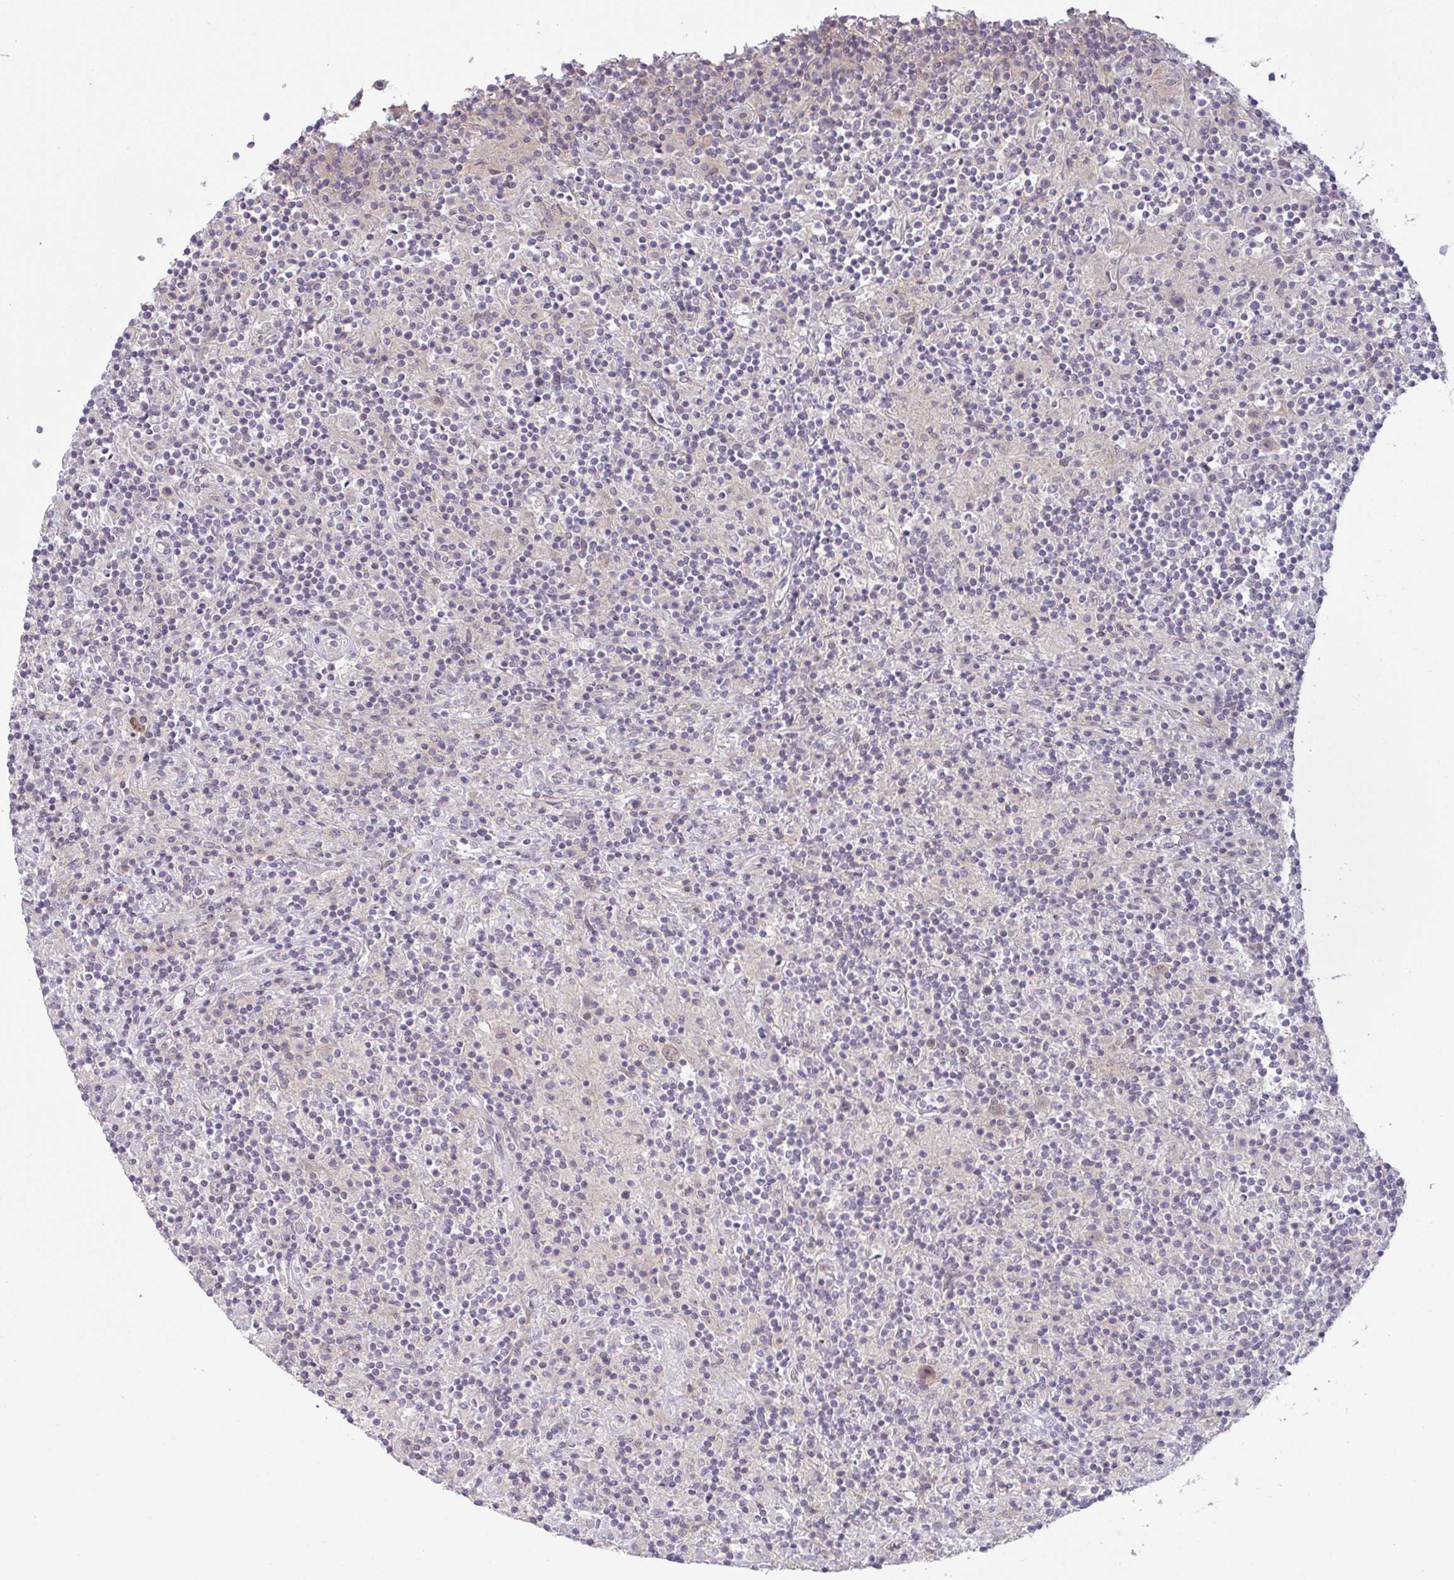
{"staining": {"intensity": "negative", "quantity": "none", "location": "none"}, "tissue": "lymphoma", "cell_type": "Tumor cells", "image_type": "cancer", "snomed": [{"axis": "morphology", "description": "Hodgkin's disease, NOS"}, {"axis": "topography", "description": "Lymph node"}], "caption": "DAB immunohistochemical staining of lymphoma shows no significant staining in tumor cells.", "gene": "CSE1L", "patient": {"sex": "male", "age": 70}}